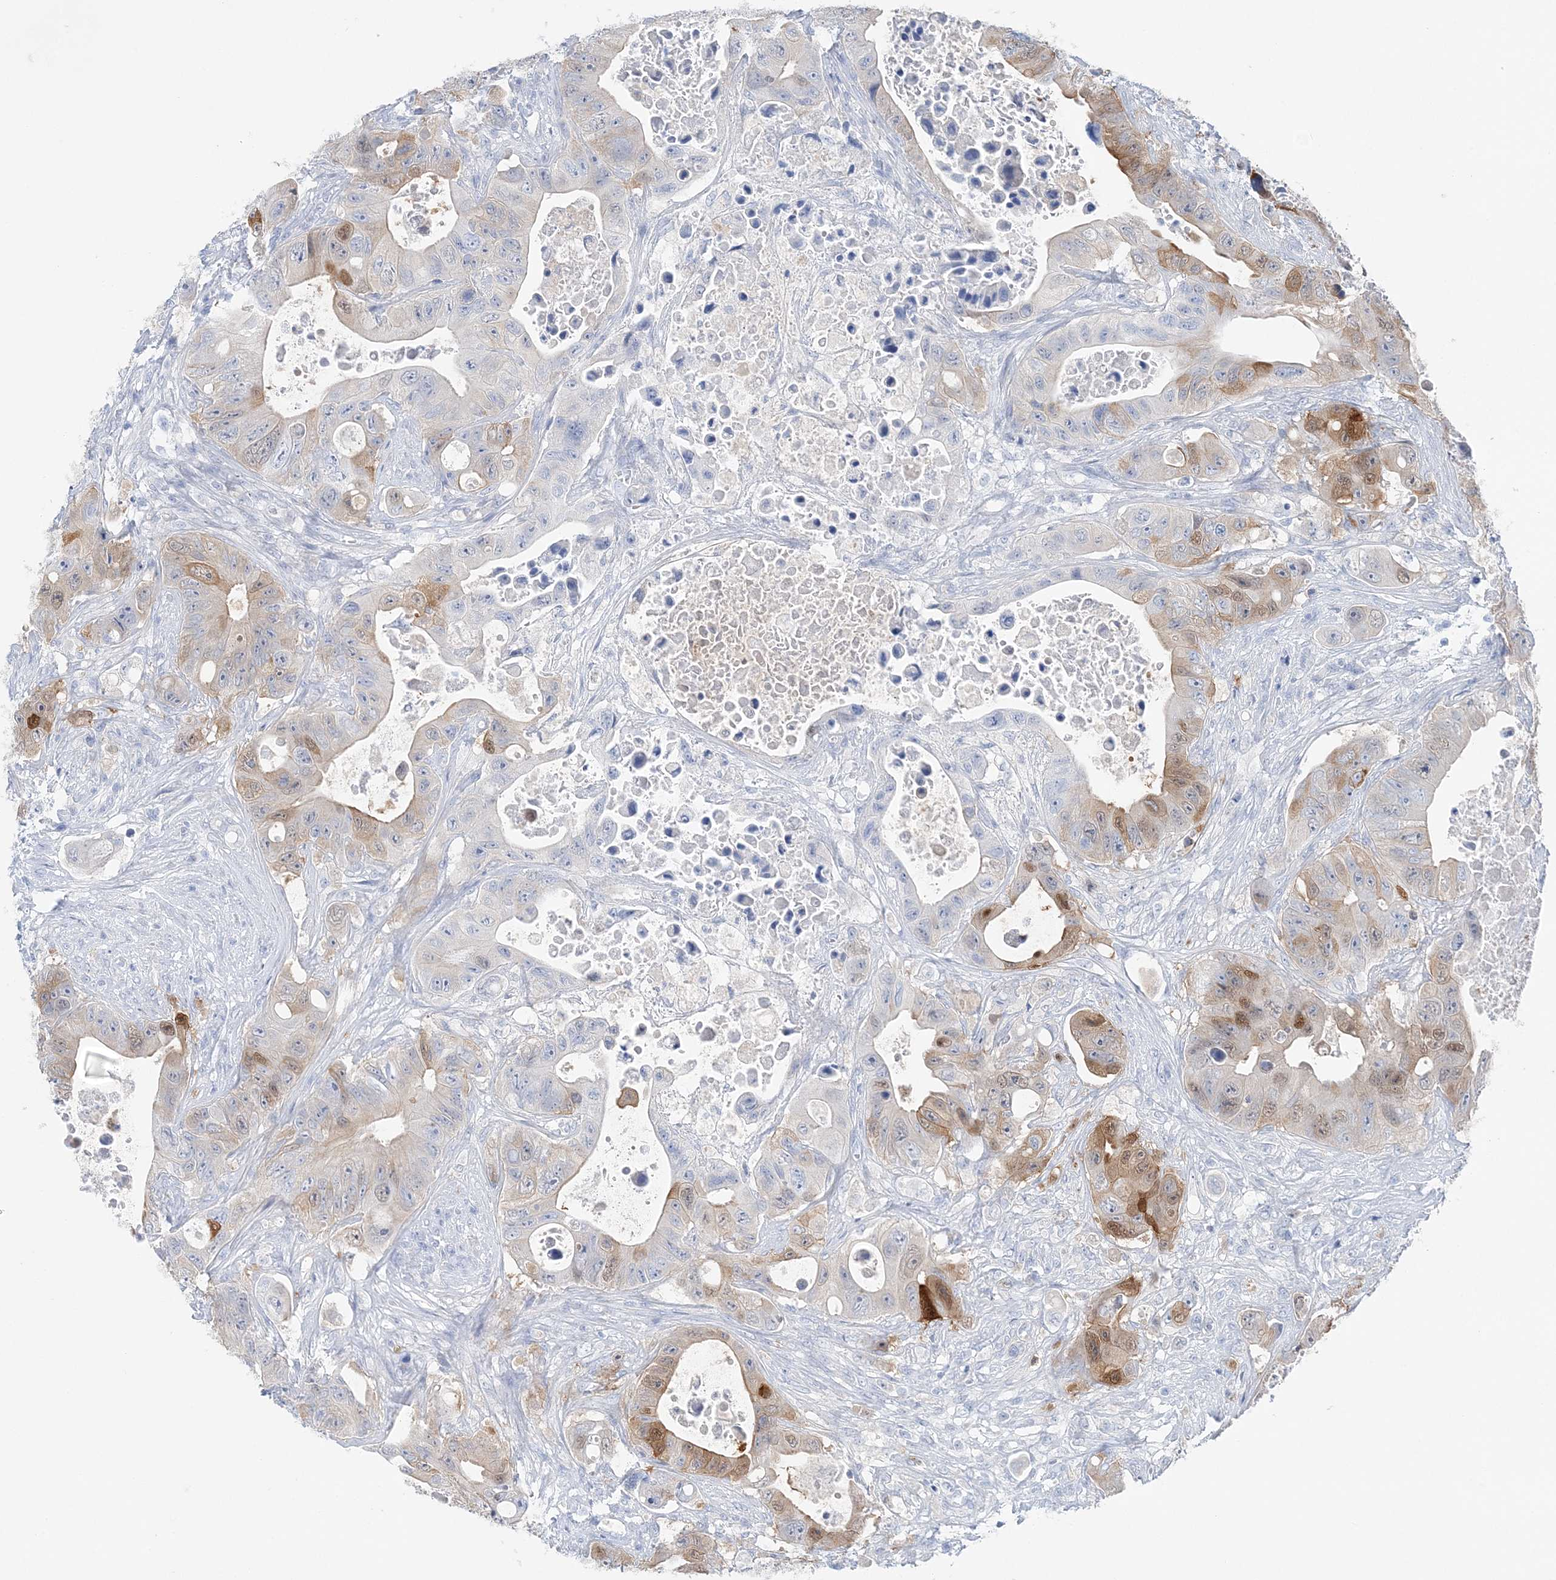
{"staining": {"intensity": "moderate", "quantity": "<25%", "location": "cytoplasmic/membranous,nuclear"}, "tissue": "colorectal cancer", "cell_type": "Tumor cells", "image_type": "cancer", "snomed": [{"axis": "morphology", "description": "Adenocarcinoma, NOS"}, {"axis": "topography", "description": "Colon"}], "caption": "About <25% of tumor cells in colorectal cancer exhibit moderate cytoplasmic/membranous and nuclear protein expression as visualized by brown immunohistochemical staining.", "gene": "HMGCS1", "patient": {"sex": "female", "age": 46}}